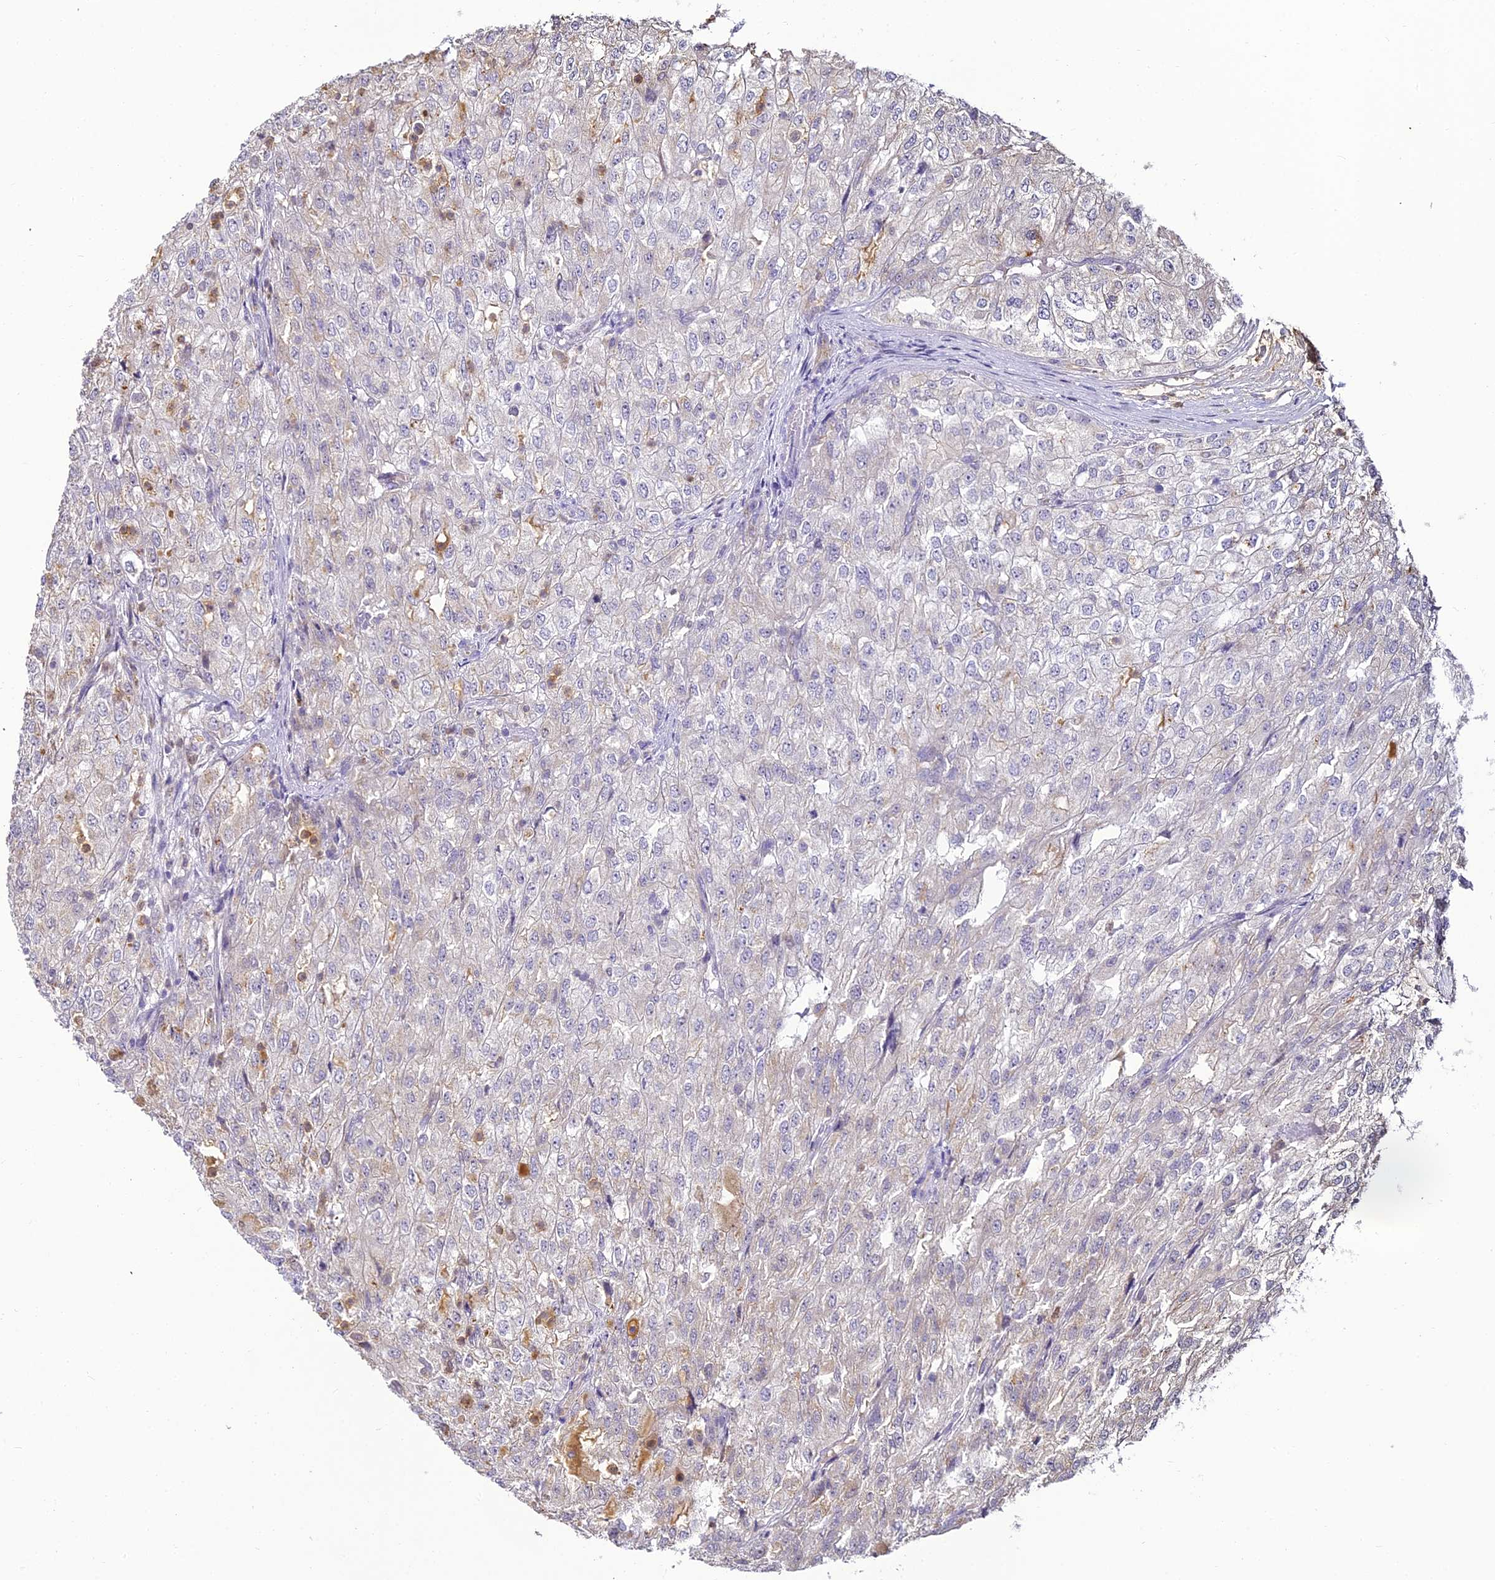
{"staining": {"intensity": "negative", "quantity": "none", "location": "none"}, "tissue": "renal cancer", "cell_type": "Tumor cells", "image_type": "cancer", "snomed": [{"axis": "morphology", "description": "Adenocarcinoma, NOS"}, {"axis": "topography", "description": "Kidney"}], "caption": "The immunohistochemistry histopathology image has no significant staining in tumor cells of renal adenocarcinoma tissue.", "gene": "BCDIN3D", "patient": {"sex": "female", "age": 54}}